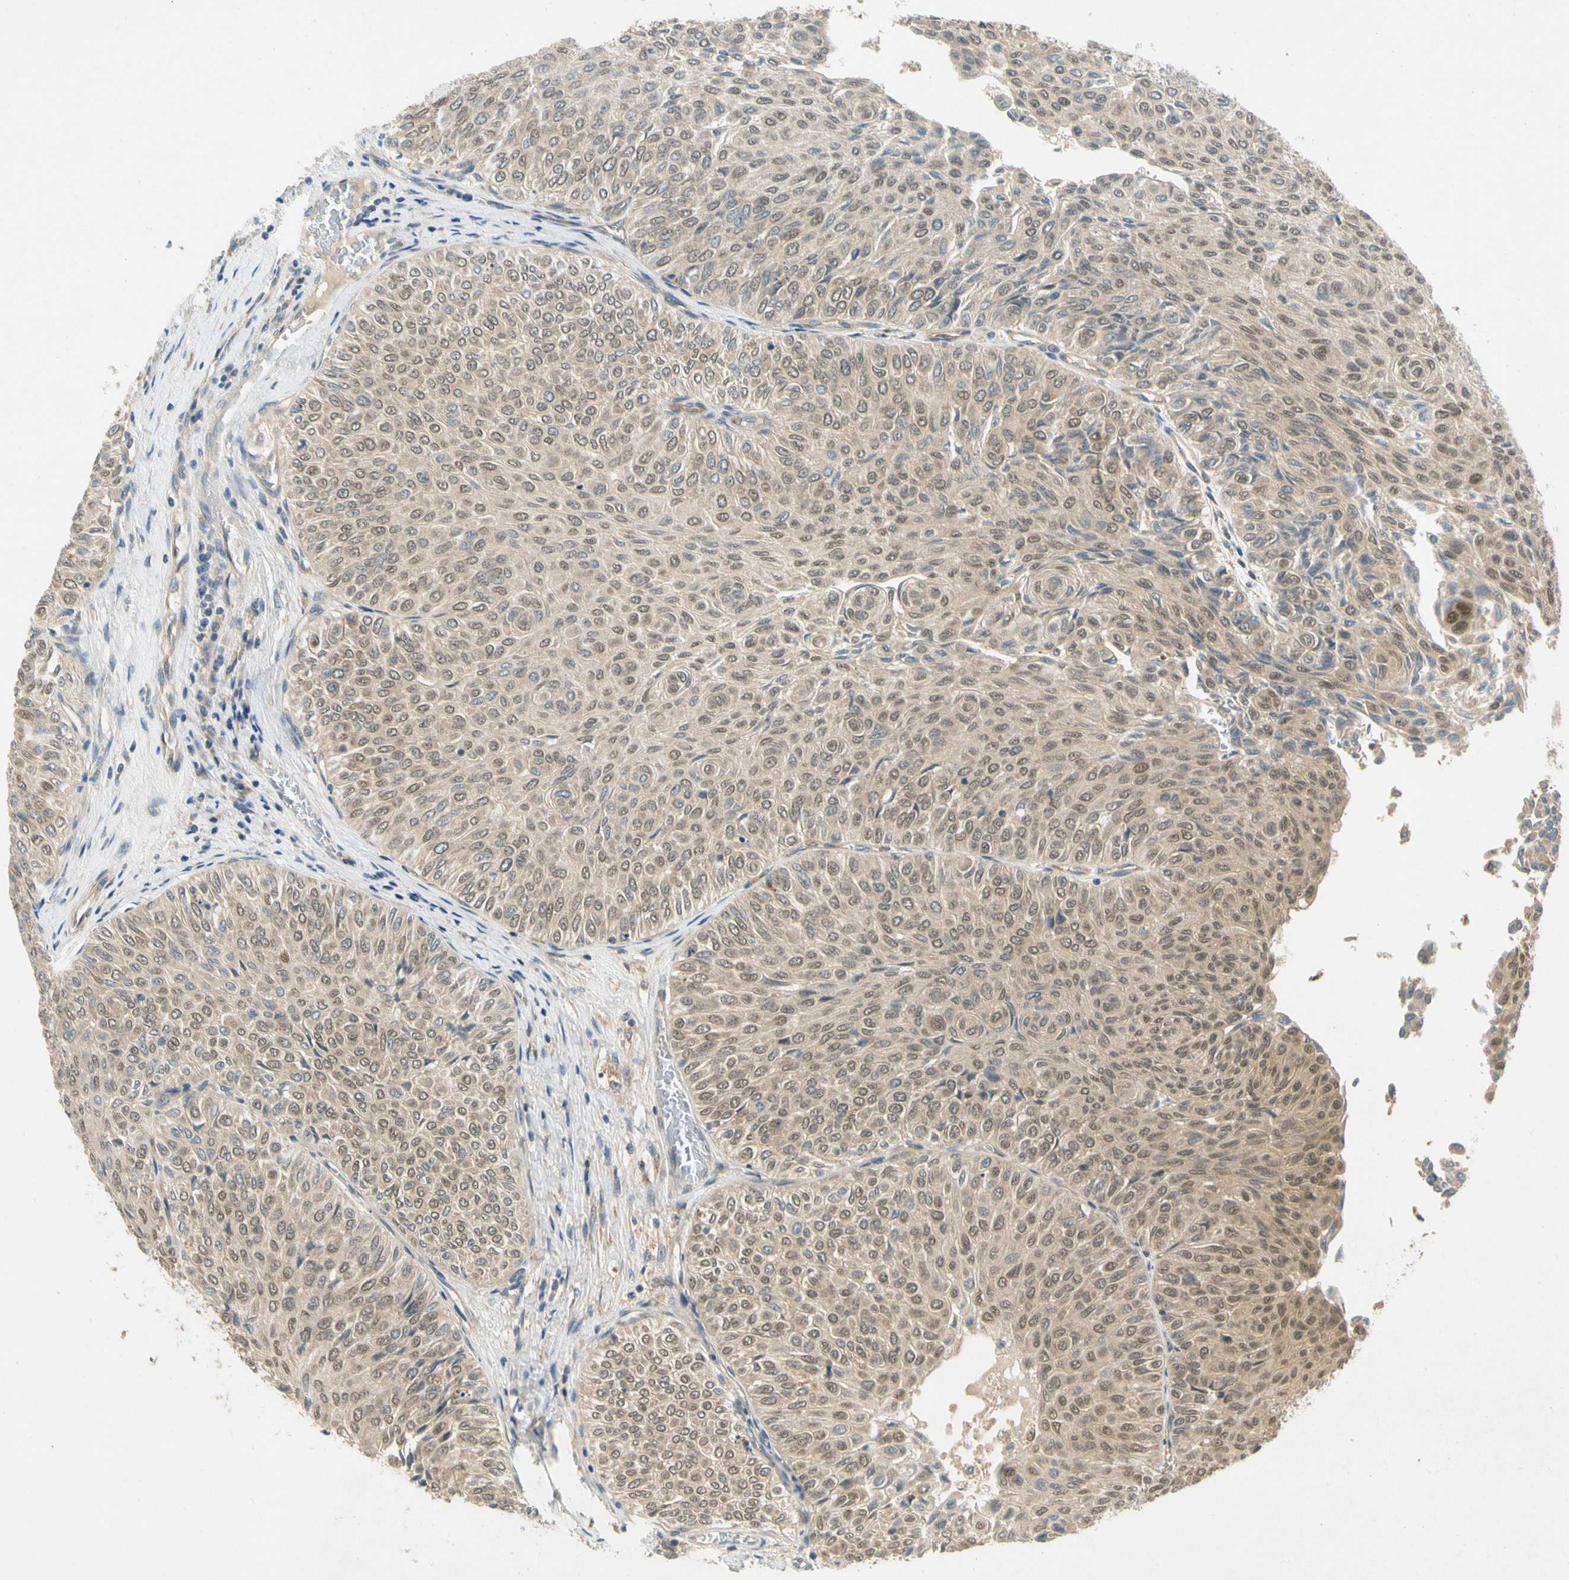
{"staining": {"intensity": "weak", "quantity": ">75%", "location": "cytoplasmic/membranous,nuclear"}, "tissue": "urothelial cancer", "cell_type": "Tumor cells", "image_type": "cancer", "snomed": [{"axis": "morphology", "description": "Urothelial carcinoma, Low grade"}, {"axis": "topography", "description": "Urinary bladder"}], "caption": "DAB (3,3'-diaminobenzidine) immunohistochemical staining of human low-grade urothelial carcinoma reveals weak cytoplasmic/membranous and nuclear protein expression in about >75% of tumor cells.", "gene": "GATD1", "patient": {"sex": "male", "age": 78}}